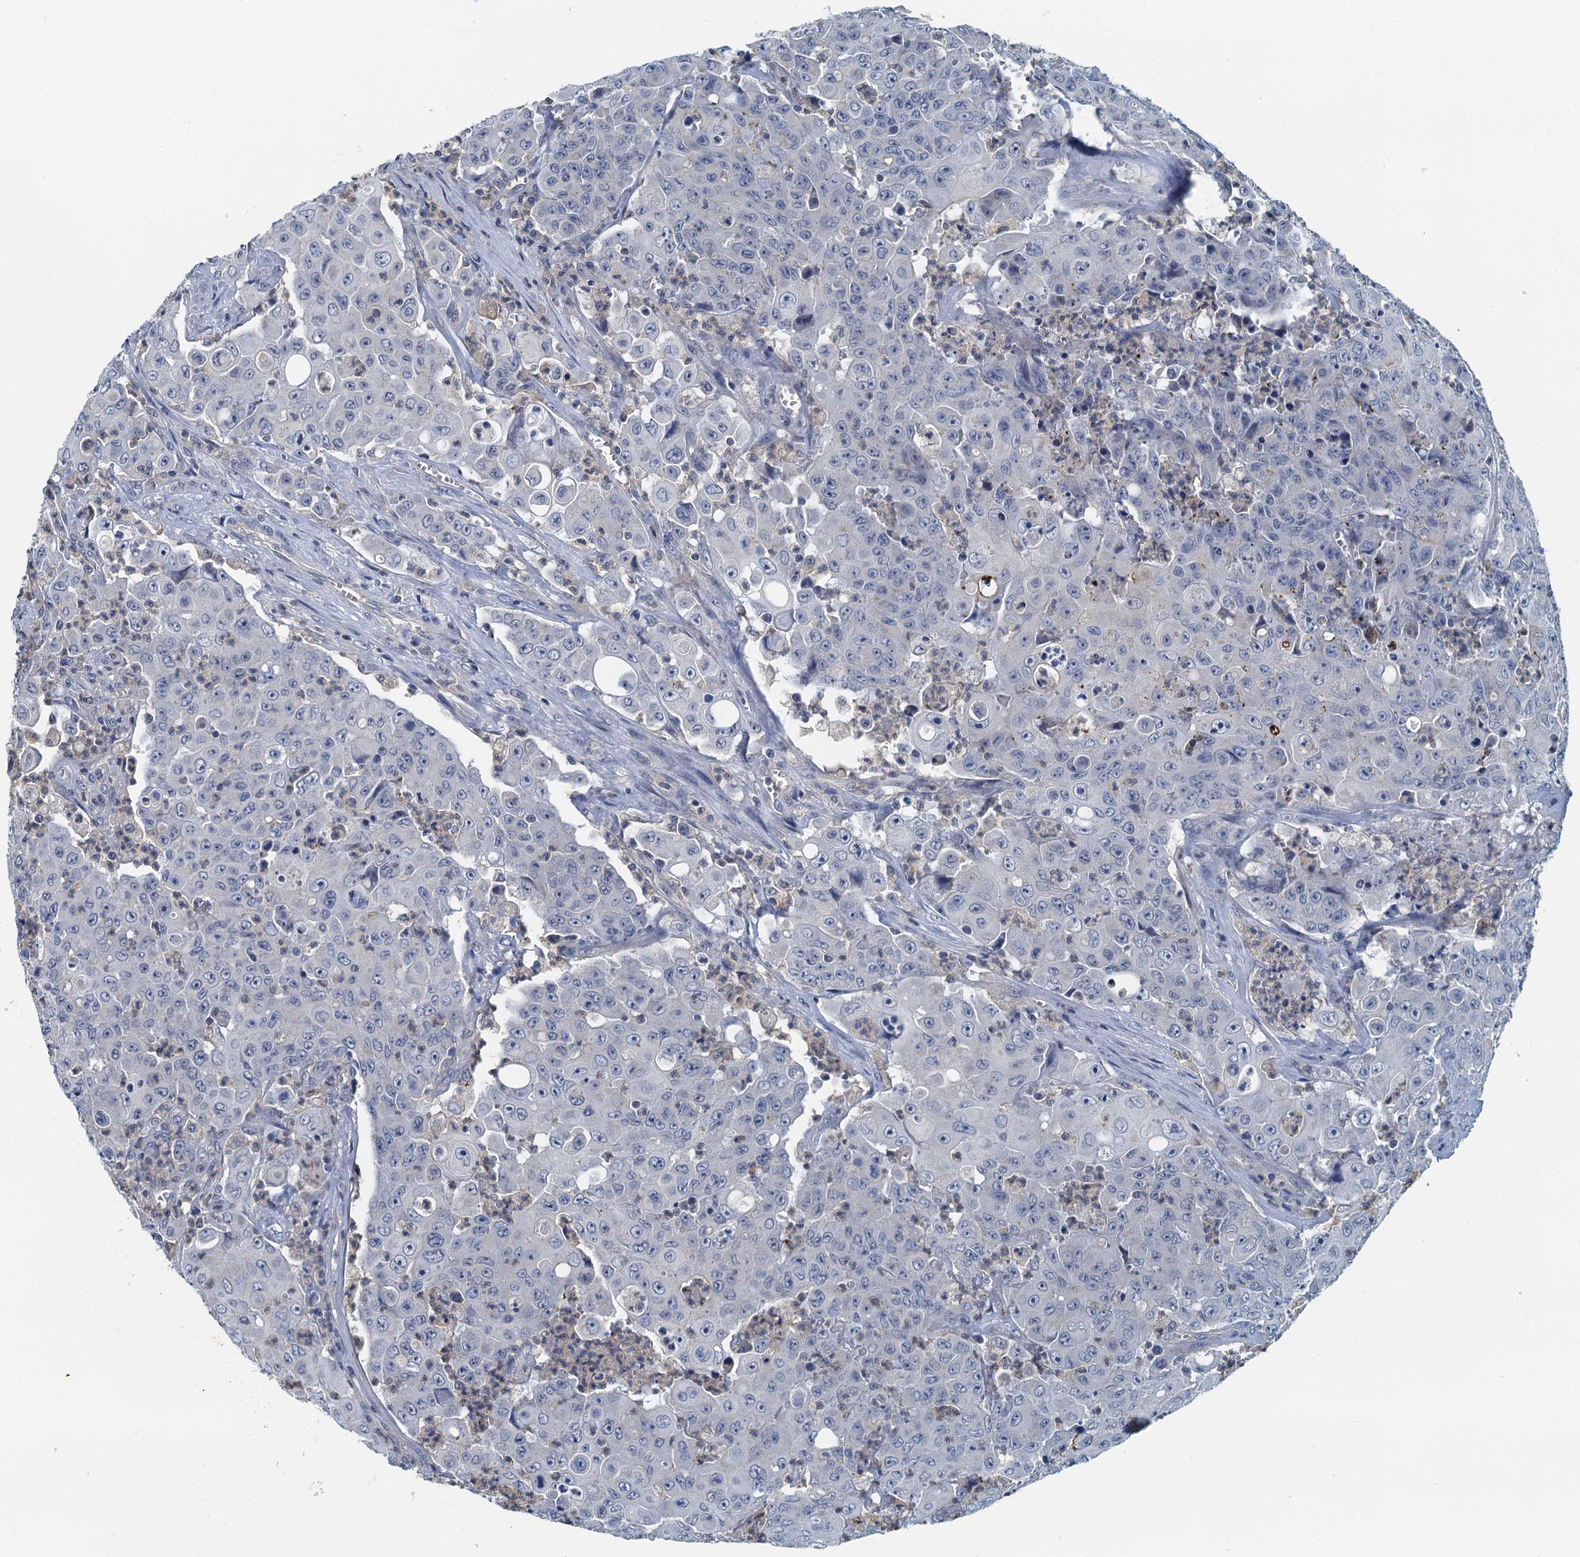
{"staining": {"intensity": "negative", "quantity": "none", "location": "none"}, "tissue": "colorectal cancer", "cell_type": "Tumor cells", "image_type": "cancer", "snomed": [{"axis": "morphology", "description": "Adenocarcinoma, NOS"}, {"axis": "topography", "description": "Colon"}], "caption": "Protein analysis of colorectal cancer shows no significant staining in tumor cells. The staining was performed using DAB (3,3'-diaminobenzidine) to visualize the protein expression in brown, while the nuclei were stained in blue with hematoxylin (Magnification: 20x).", "gene": "THAP10", "patient": {"sex": "male", "age": 51}}